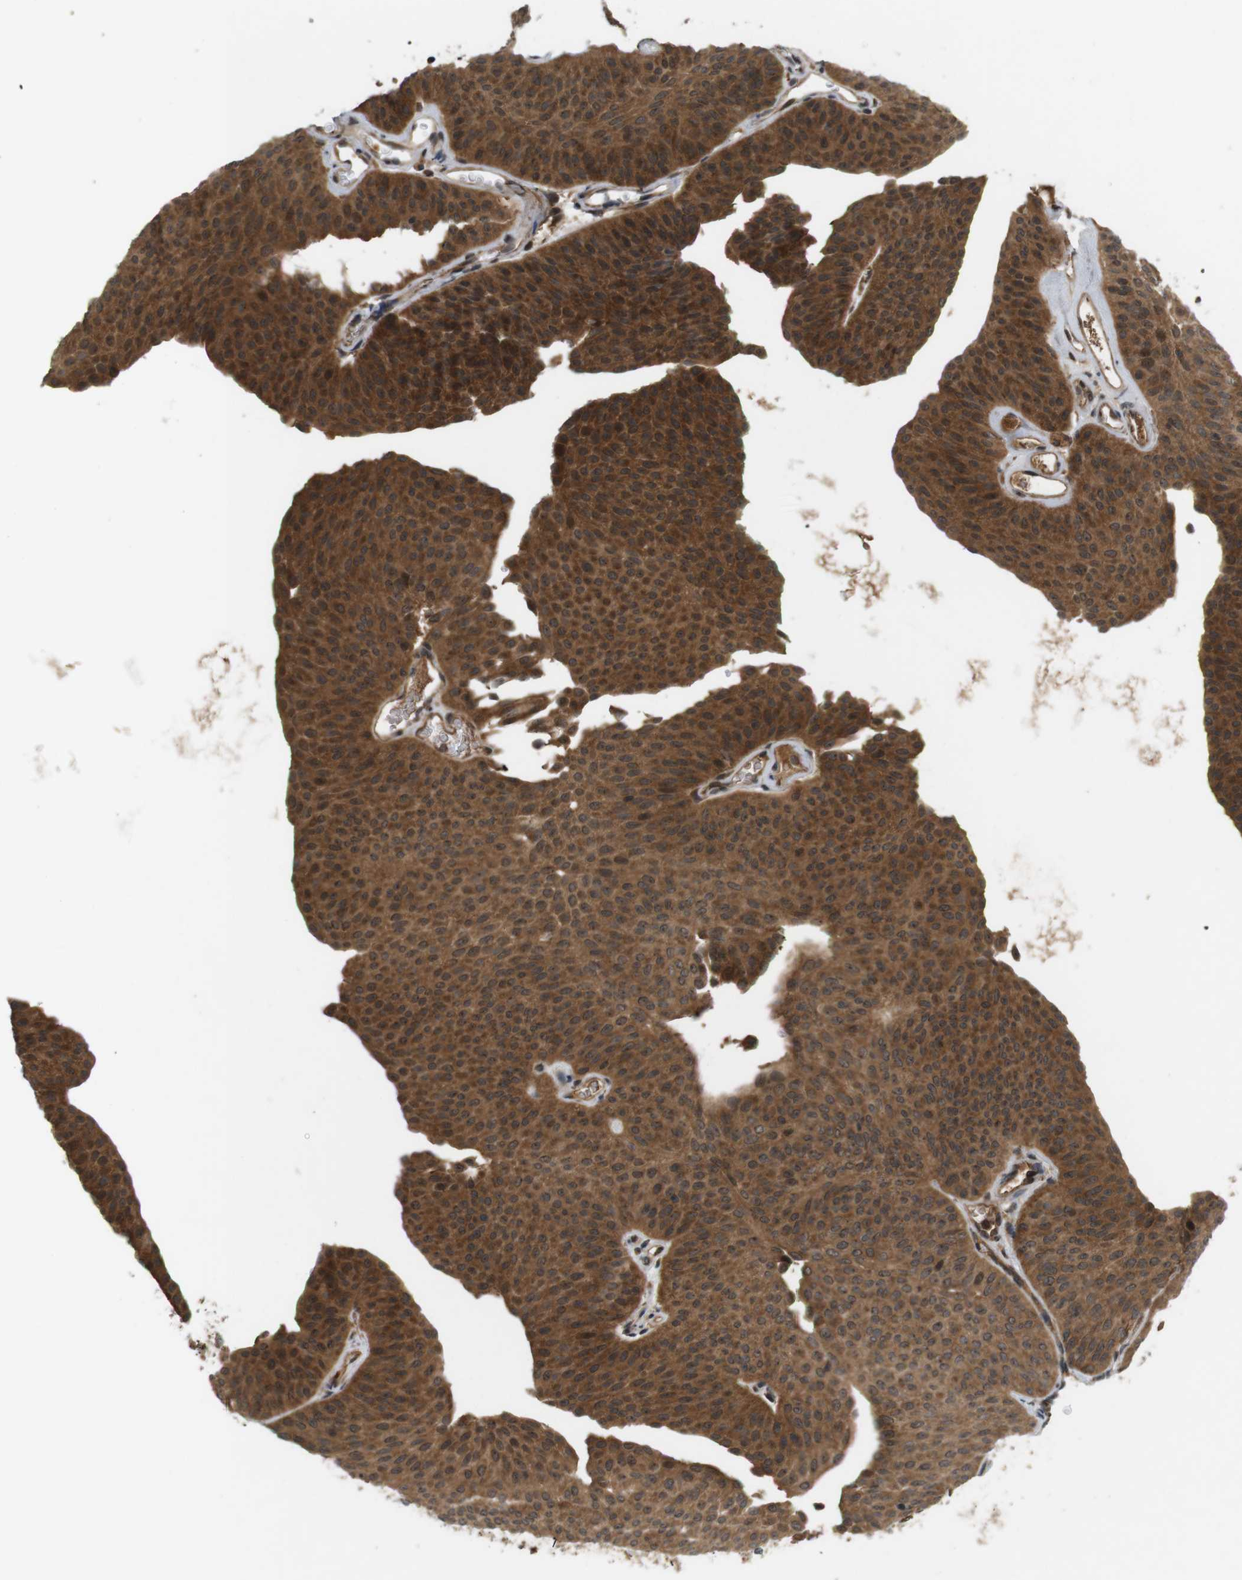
{"staining": {"intensity": "strong", "quantity": ">75%", "location": "cytoplasmic/membranous"}, "tissue": "urothelial cancer", "cell_type": "Tumor cells", "image_type": "cancer", "snomed": [{"axis": "morphology", "description": "Urothelial carcinoma, Low grade"}, {"axis": "topography", "description": "Urinary bladder"}], "caption": "IHC histopathology image of neoplastic tissue: human urothelial cancer stained using IHC reveals high levels of strong protein expression localized specifically in the cytoplasmic/membranous of tumor cells, appearing as a cytoplasmic/membranous brown color.", "gene": "NFKBIE", "patient": {"sex": "female", "age": 60}}